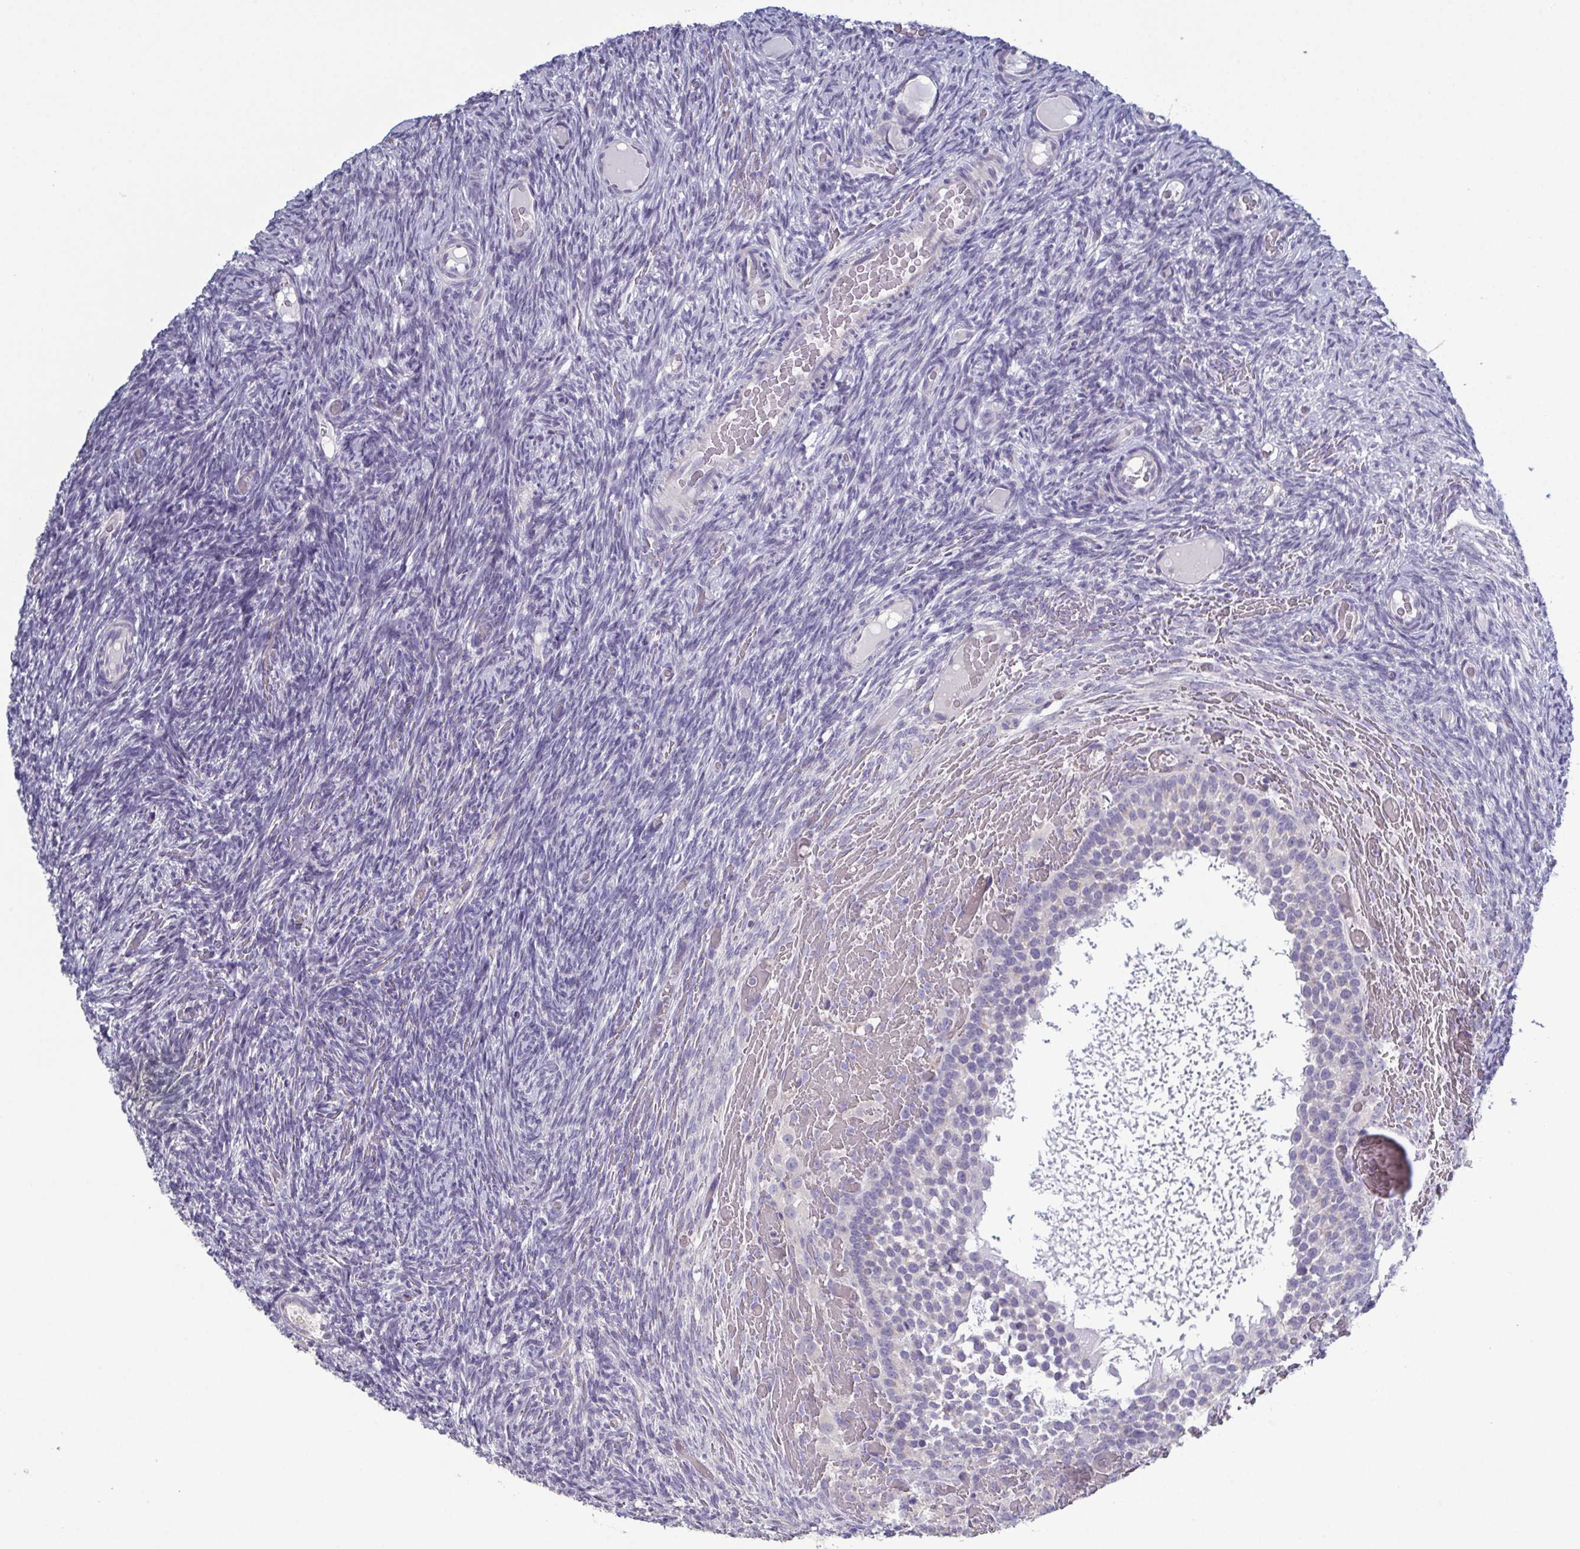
{"staining": {"intensity": "negative", "quantity": "none", "location": "none"}, "tissue": "ovary", "cell_type": "Follicle cells", "image_type": "normal", "snomed": [{"axis": "morphology", "description": "Normal tissue, NOS"}, {"axis": "topography", "description": "Ovary"}], "caption": "The image demonstrates no staining of follicle cells in unremarkable ovary. The staining was performed using DAB (3,3'-diaminobenzidine) to visualize the protein expression in brown, while the nuclei were stained in blue with hematoxylin (Magnification: 20x).", "gene": "GLDC", "patient": {"sex": "female", "age": 34}}